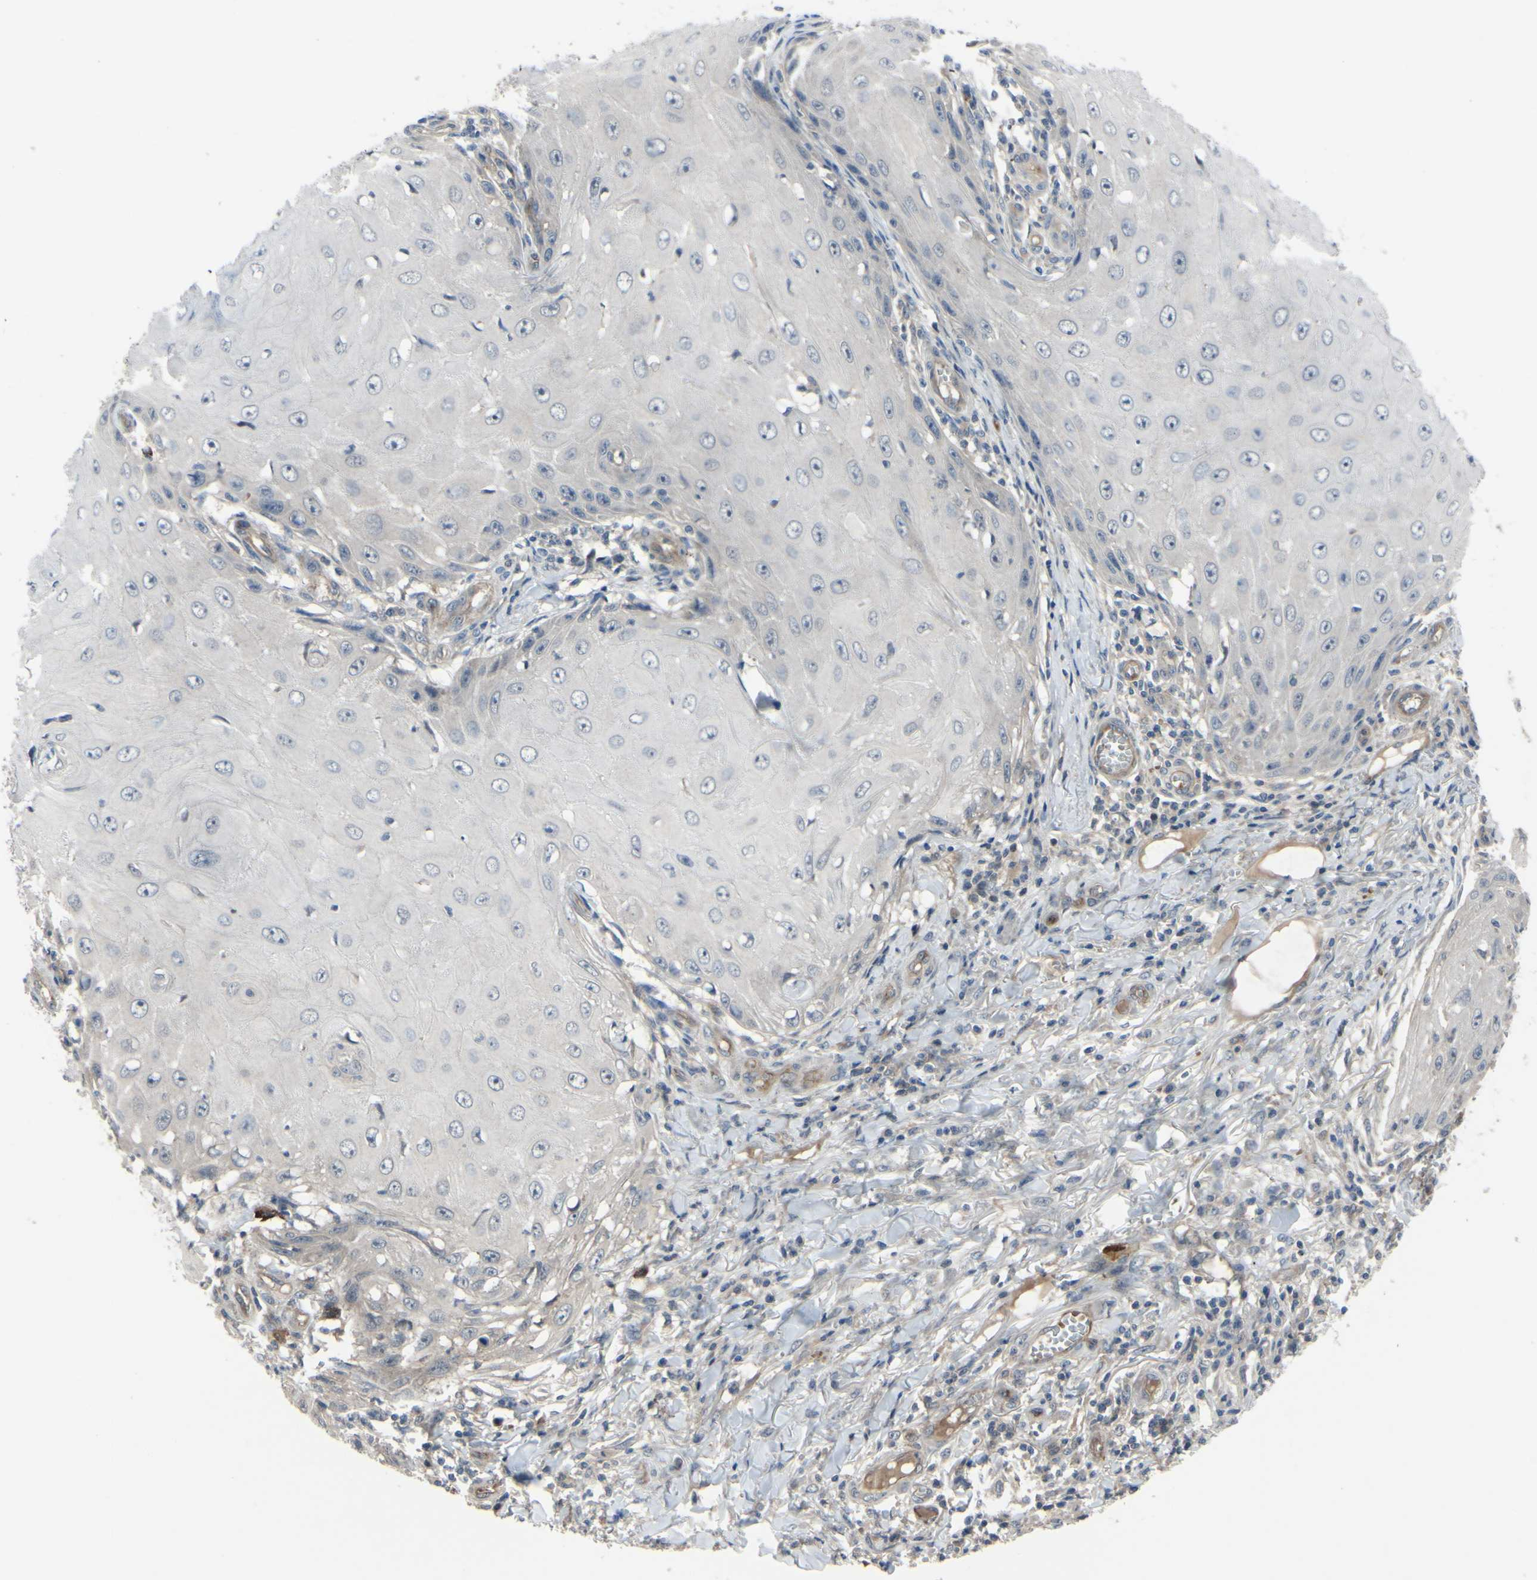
{"staining": {"intensity": "negative", "quantity": "none", "location": "none"}, "tissue": "skin cancer", "cell_type": "Tumor cells", "image_type": "cancer", "snomed": [{"axis": "morphology", "description": "Squamous cell carcinoma, NOS"}, {"axis": "topography", "description": "Skin"}], "caption": "This is a micrograph of immunohistochemistry staining of squamous cell carcinoma (skin), which shows no expression in tumor cells. (Brightfield microscopy of DAB (3,3'-diaminobenzidine) IHC at high magnification).", "gene": "COMMD9", "patient": {"sex": "female", "age": 73}}